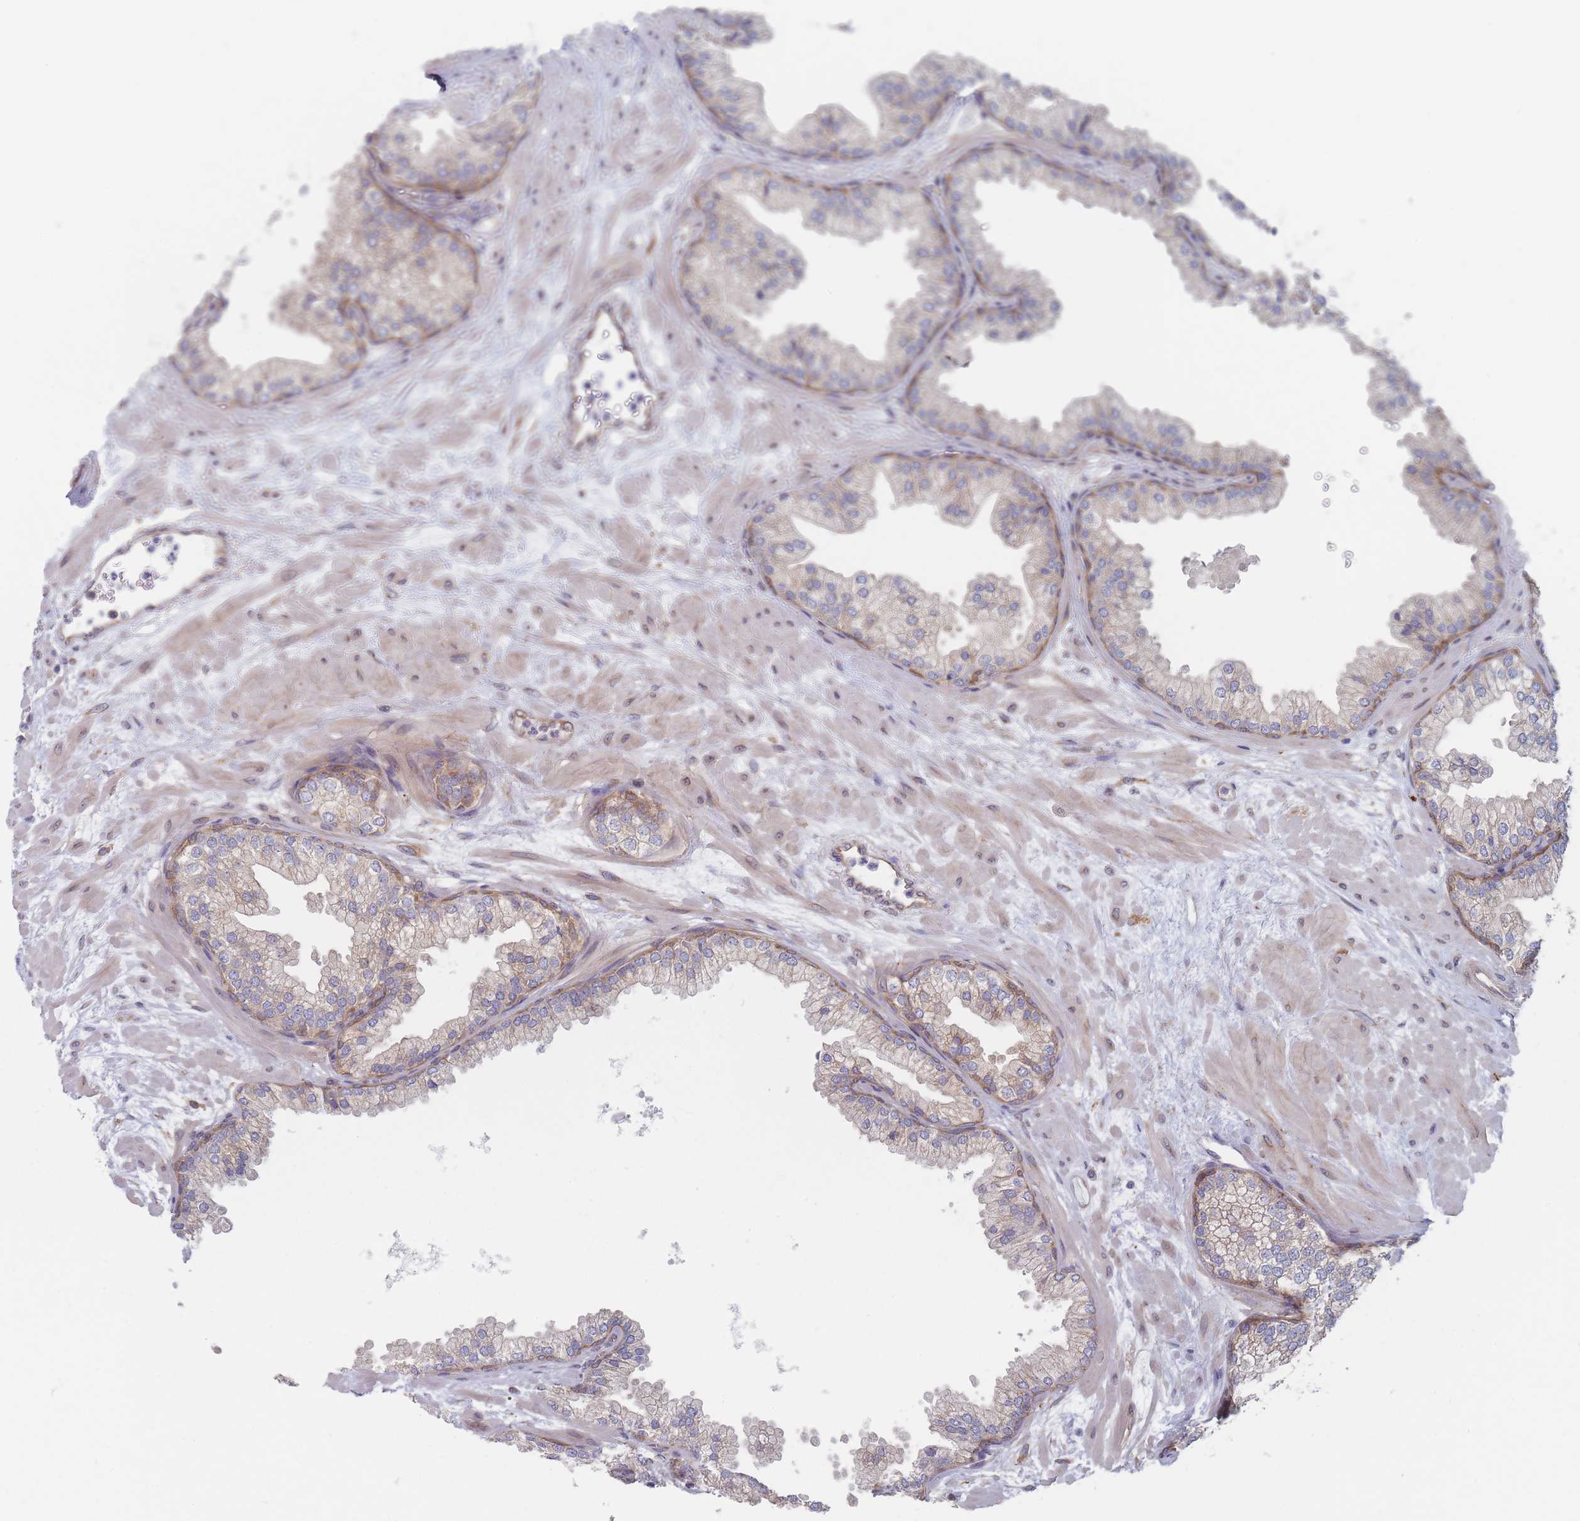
{"staining": {"intensity": "moderate", "quantity": "25%-75%", "location": "cytoplasmic/membranous"}, "tissue": "prostate", "cell_type": "Glandular cells", "image_type": "normal", "snomed": [{"axis": "morphology", "description": "Normal tissue, NOS"}, {"axis": "topography", "description": "Prostate"}], "caption": "Benign prostate was stained to show a protein in brown. There is medium levels of moderate cytoplasmic/membranous positivity in approximately 25%-75% of glandular cells.", "gene": "KDSR", "patient": {"sex": "male", "age": 61}}